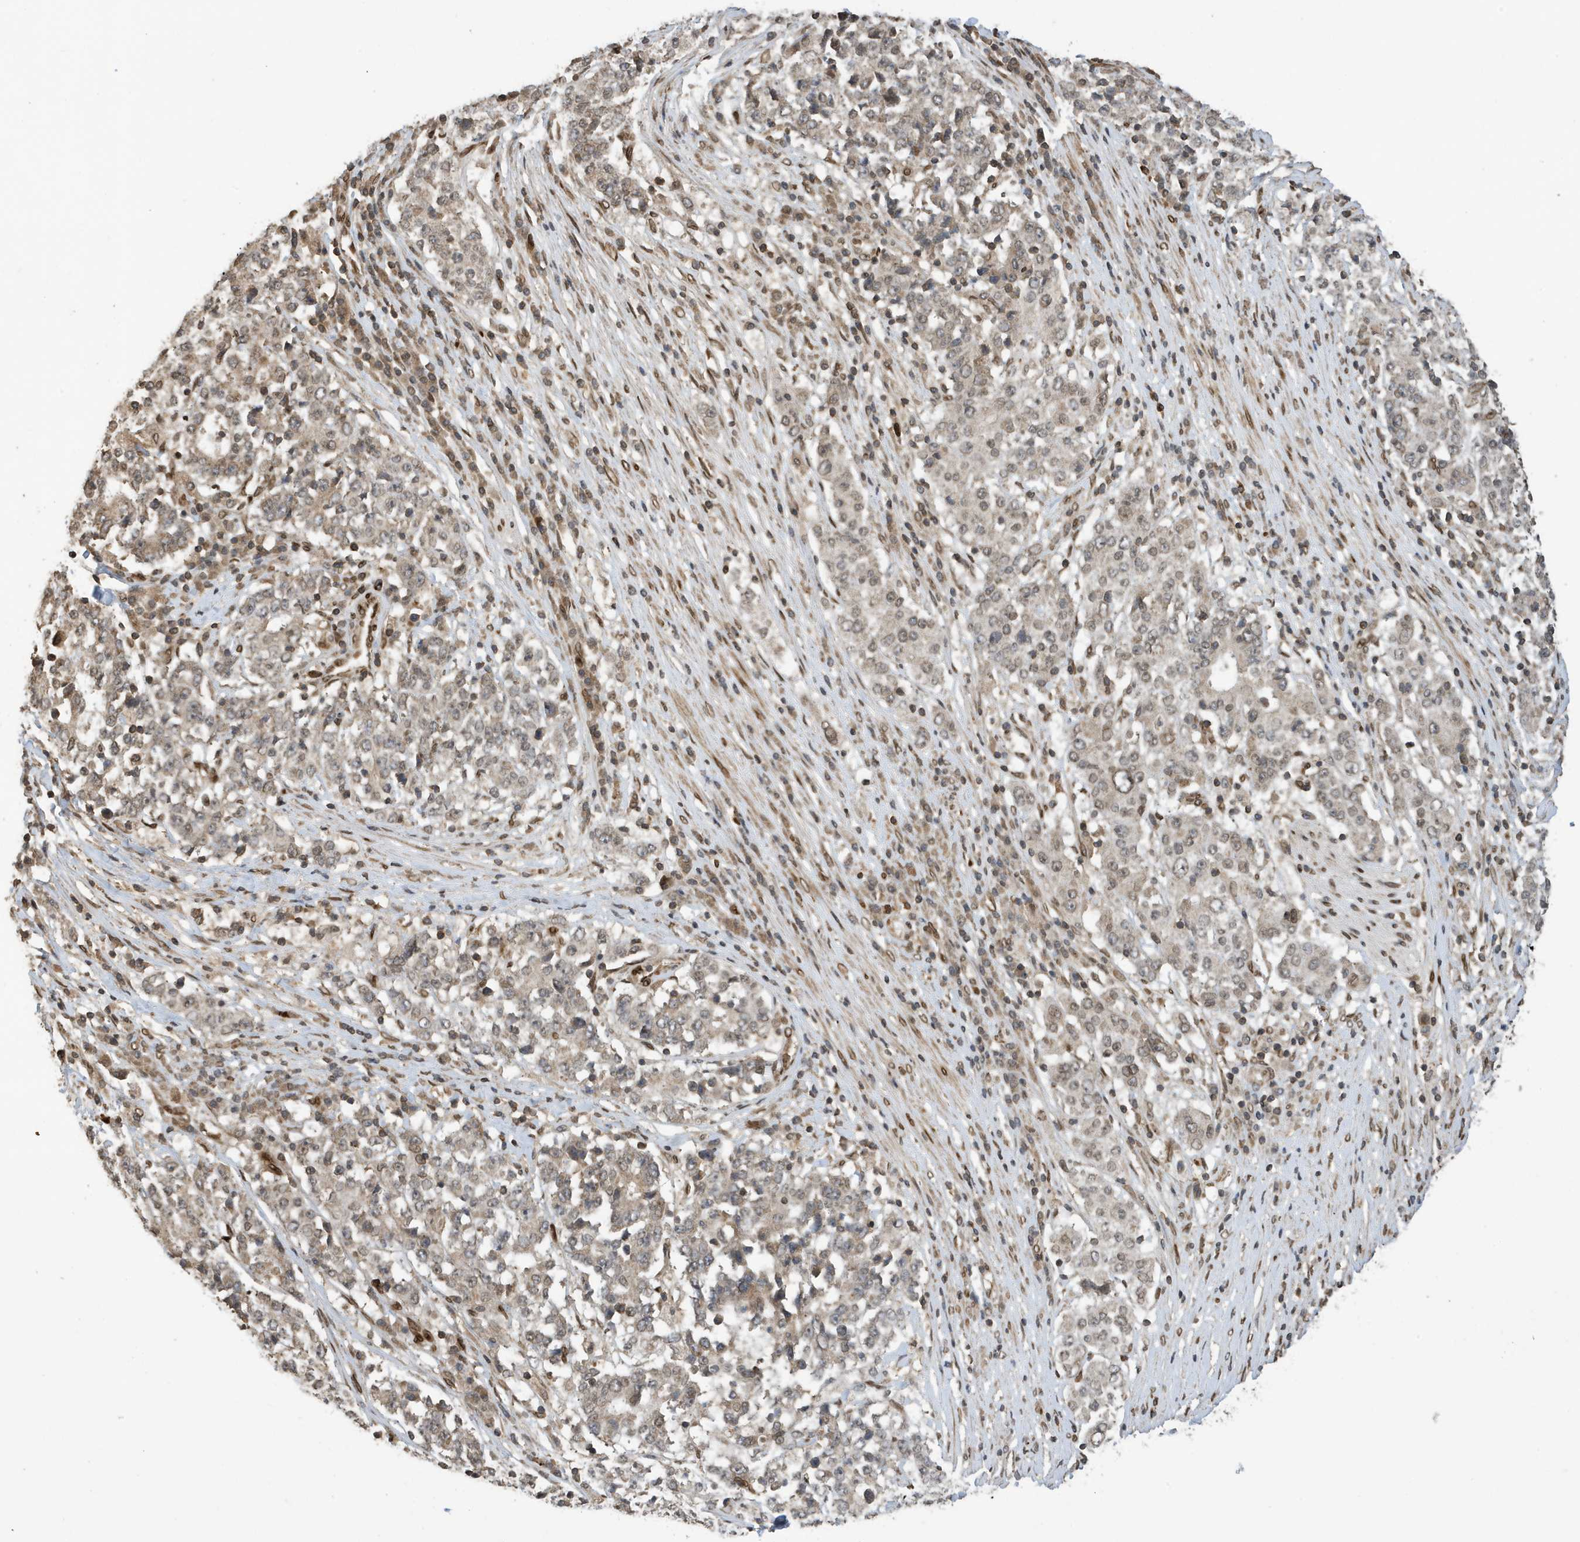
{"staining": {"intensity": "negative", "quantity": "none", "location": "none"}, "tissue": "stomach cancer", "cell_type": "Tumor cells", "image_type": "cancer", "snomed": [{"axis": "morphology", "description": "Adenocarcinoma, NOS"}, {"axis": "topography", "description": "Stomach"}], "caption": "Tumor cells show no significant expression in stomach cancer (adenocarcinoma).", "gene": "DUSP18", "patient": {"sex": "male", "age": 59}}